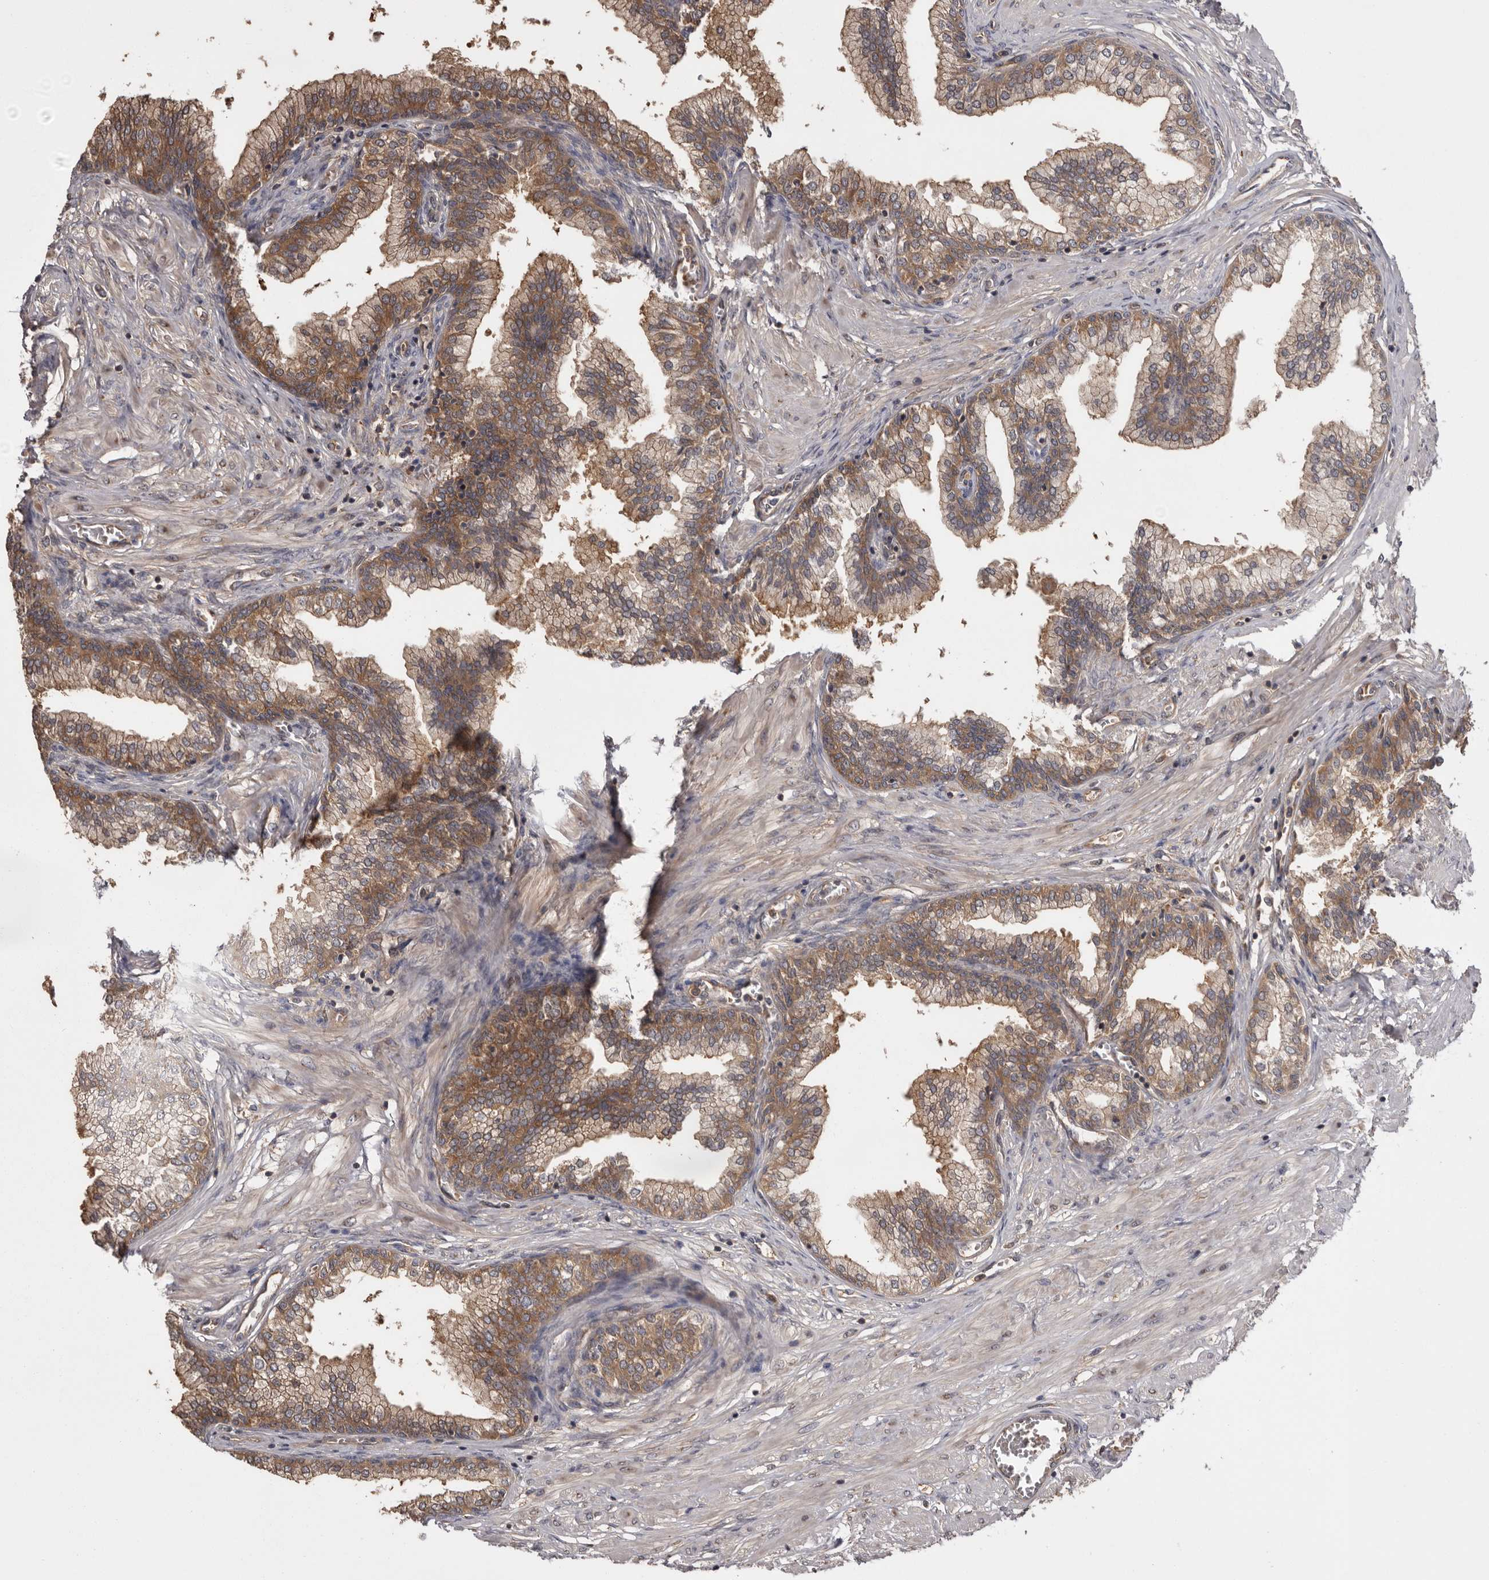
{"staining": {"intensity": "moderate", "quantity": ">75%", "location": "cytoplasmic/membranous"}, "tissue": "prostate", "cell_type": "Glandular cells", "image_type": "normal", "snomed": [{"axis": "morphology", "description": "Normal tissue, NOS"}, {"axis": "morphology", "description": "Urothelial carcinoma, Low grade"}, {"axis": "topography", "description": "Urinary bladder"}, {"axis": "topography", "description": "Prostate"}], "caption": "Glandular cells demonstrate medium levels of moderate cytoplasmic/membranous staining in about >75% of cells in unremarkable prostate.", "gene": "DARS1", "patient": {"sex": "male", "age": 60}}